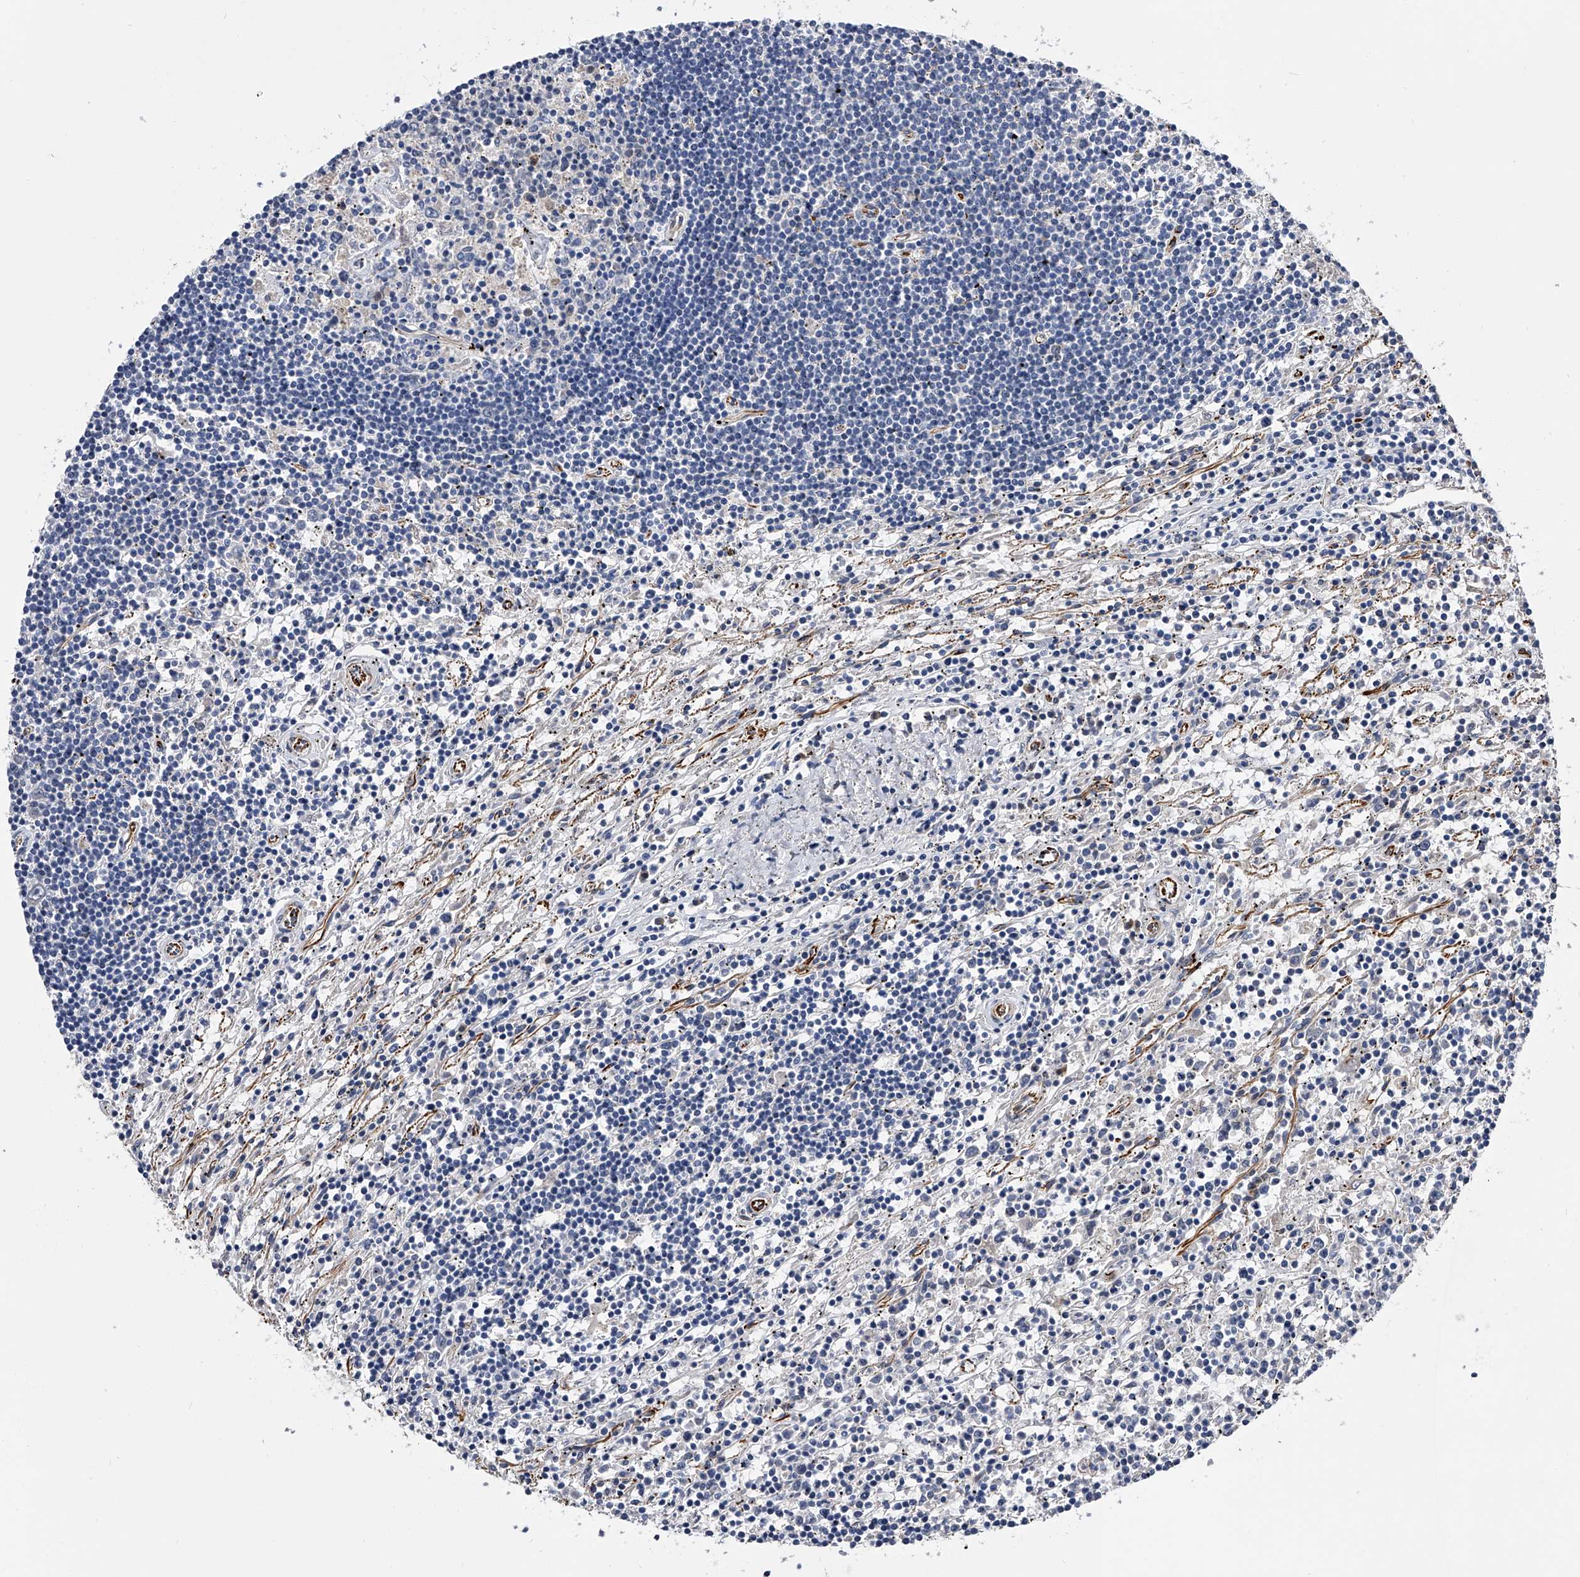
{"staining": {"intensity": "negative", "quantity": "none", "location": "none"}, "tissue": "lymphoma", "cell_type": "Tumor cells", "image_type": "cancer", "snomed": [{"axis": "morphology", "description": "Malignant lymphoma, non-Hodgkin's type, Low grade"}, {"axis": "topography", "description": "Spleen"}], "caption": "This is an immunohistochemistry (IHC) histopathology image of lymphoma. There is no staining in tumor cells.", "gene": "EFCAB7", "patient": {"sex": "male", "age": 76}}